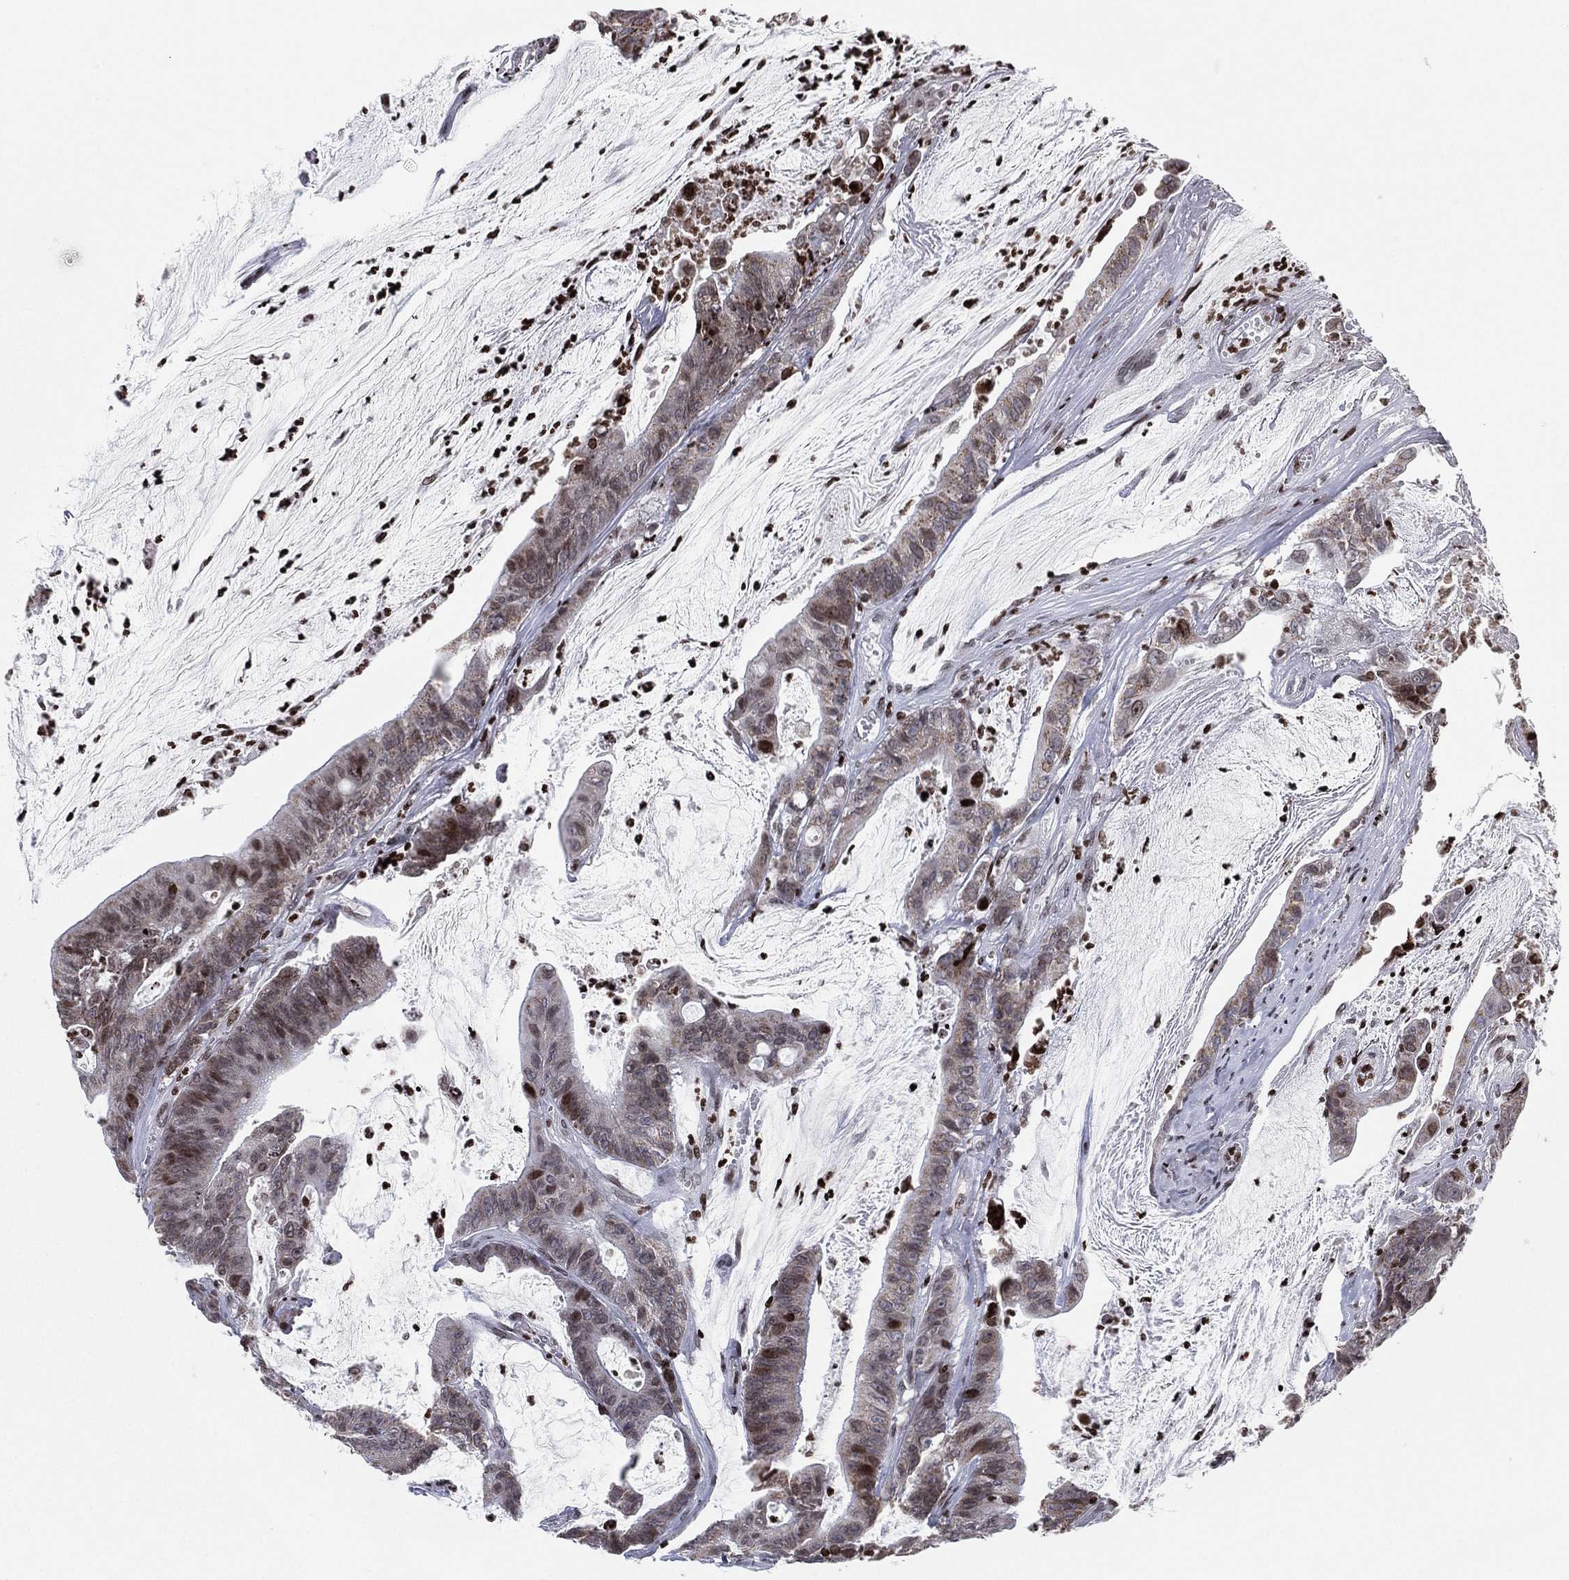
{"staining": {"intensity": "moderate", "quantity": "<25%", "location": "nuclear"}, "tissue": "colorectal cancer", "cell_type": "Tumor cells", "image_type": "cancer", "snomed": [{"axis": "morphology", "description": "Adenocarcinoma, NOS"}, {"axis": "topography", "description": "Colon"}], "caption": "A photomicrograph of colorectal cancer stained for a protein displays moderate nuclear brown staining in tumor cells. Nuclei are stained in blue.", "gene": "MFSD14A", "patient": {"sex": "female", "age": 69}}